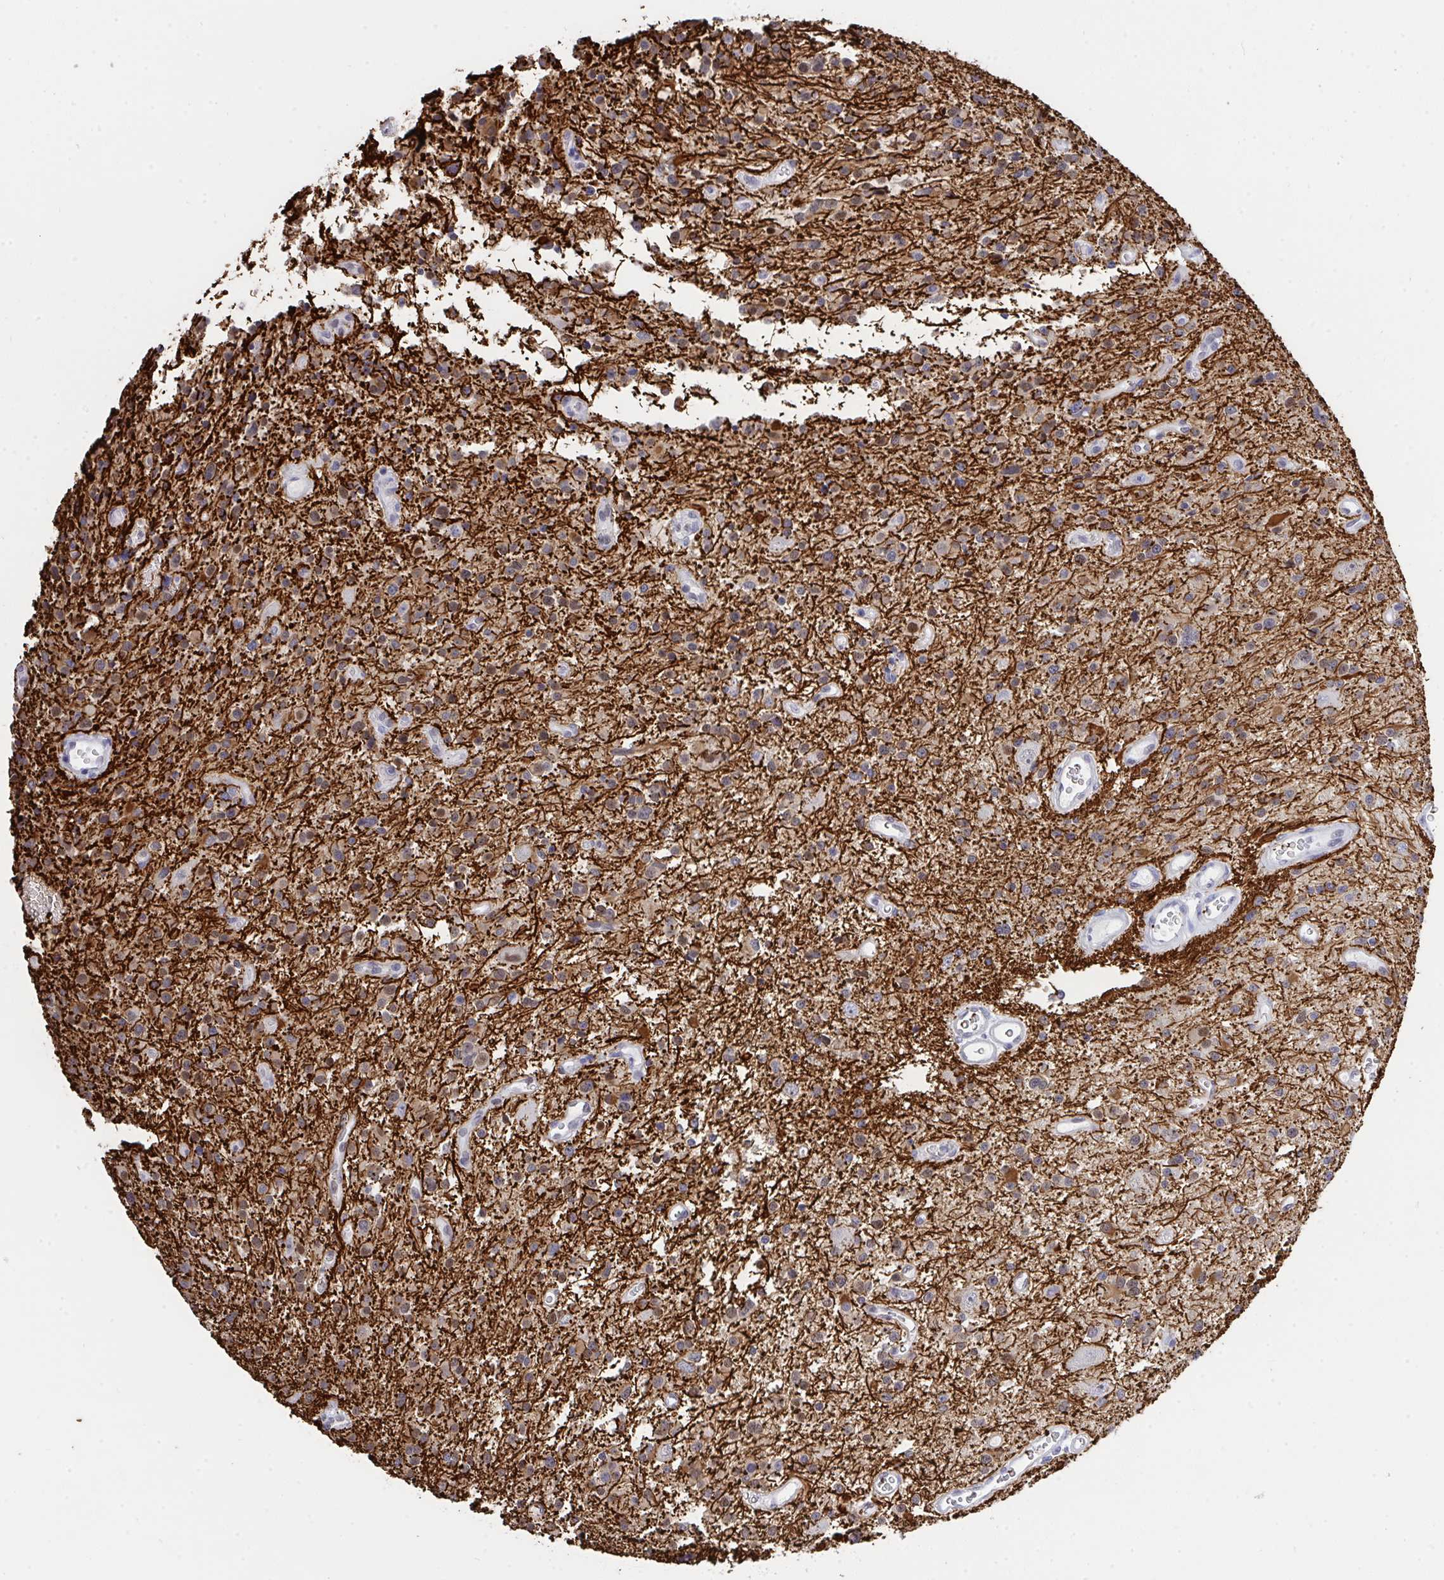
{"staining": {"intensity": "moderate", "quantity": "<25%", "location": "cytoplasmic/membranous"}, "tissue": "glioma", "cell_type": "Tumor cells", "image_type": "cancer", "snomed": [{"axis": "morphology", "description": "Glioma, malignant, Low grade"}, {"axis": "topography", "description": "Brain"}], "caption": "Immunohistochemical staining of human glioma demonstrates low levels of moderate cytoplasmic/membranous staining in about <25% of tumor cells. The protein of interest is stained brown, and the nuclei are stained in blue (DAB (3,3'-diaminobenzidine) IHC with brightfield microscopy, high magnification).", "gene": "THOP1", "patient": {"sex": "male", "age": 43}}